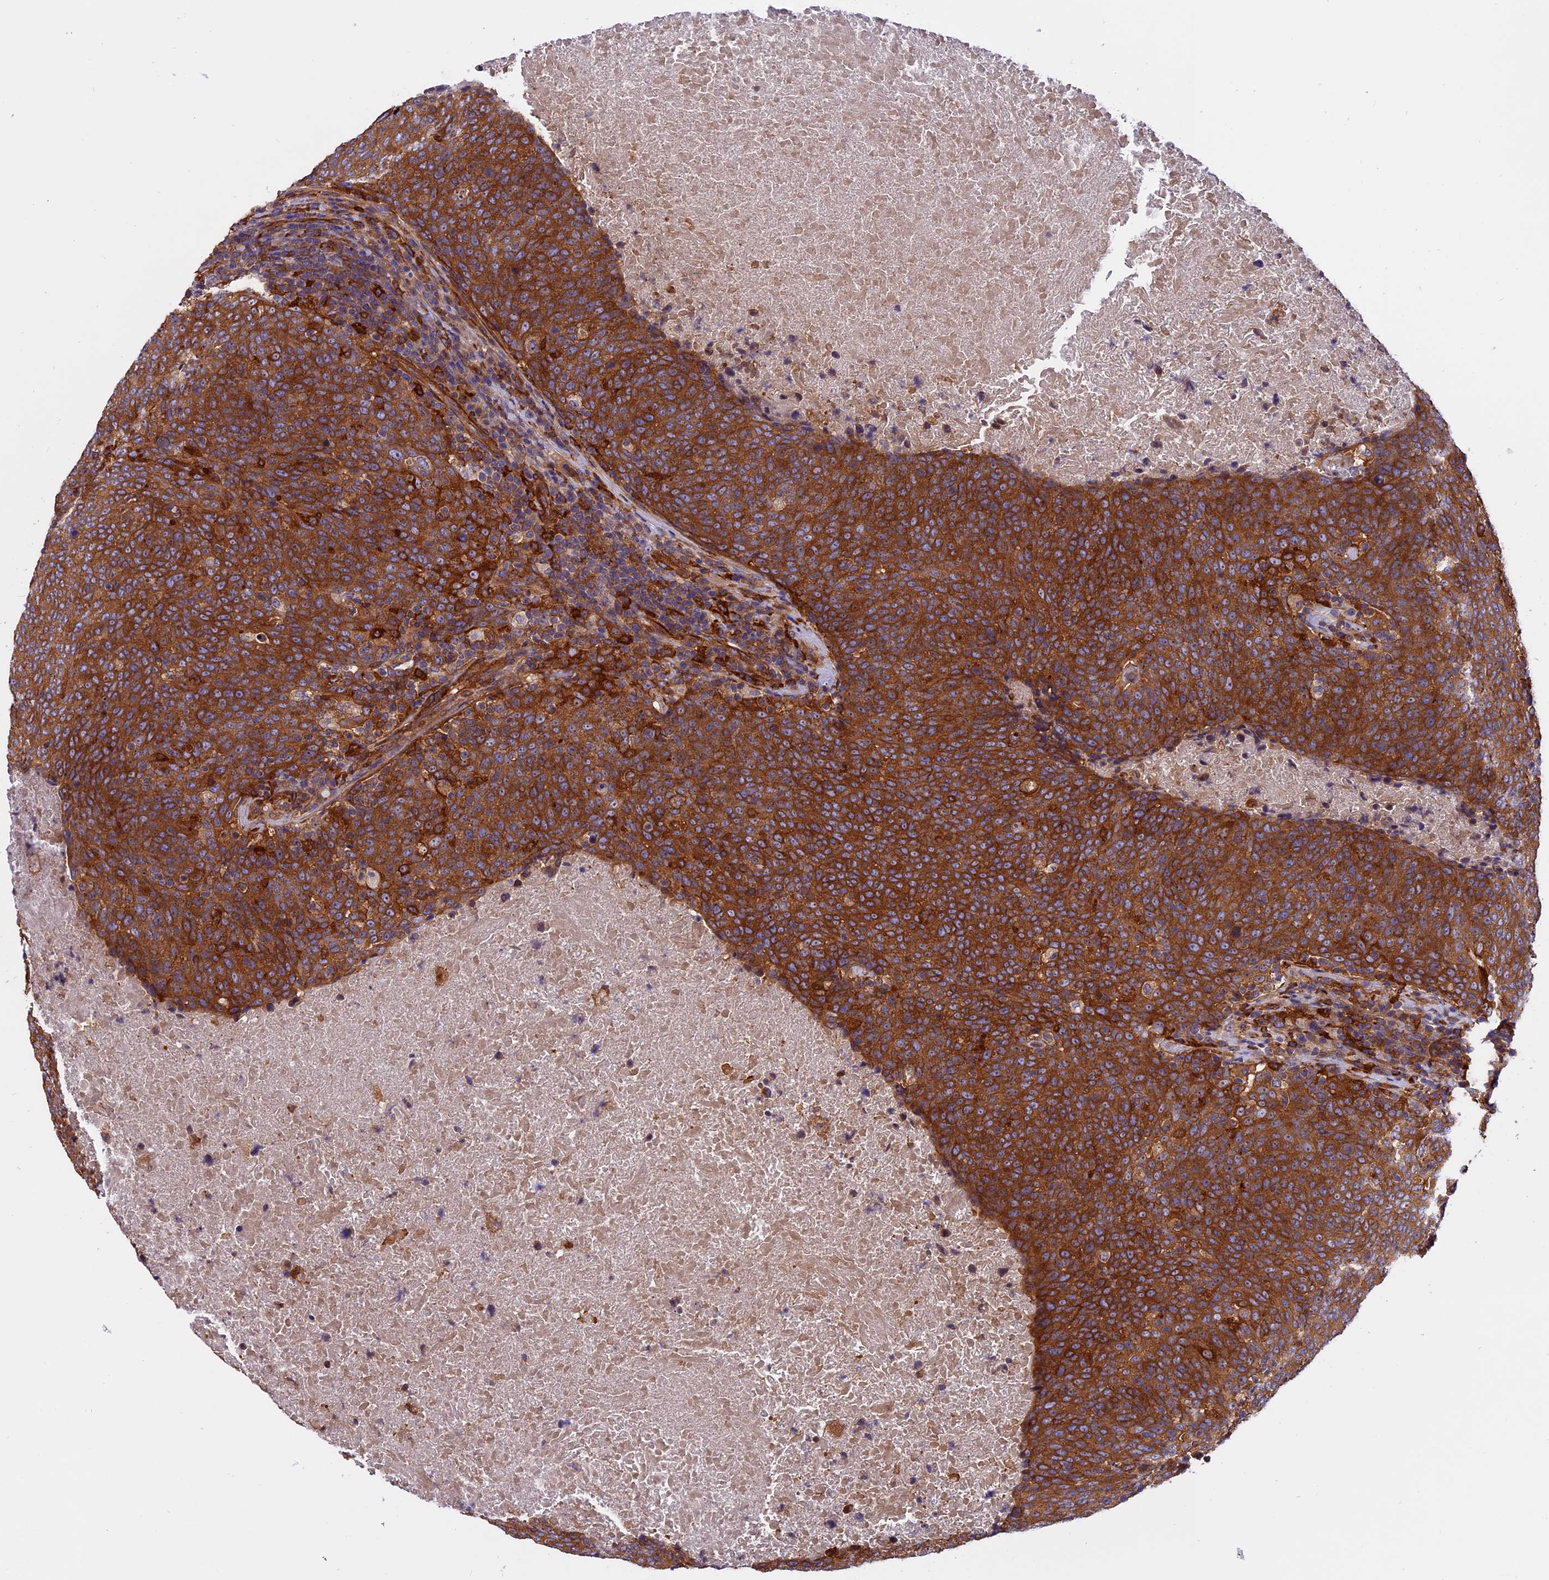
{"staining": {"intensity": "strong", "quantity": ">75%", "location": "cytoplasmic/membranous"}, "tissue": "head and neck cancer", "cell_type": "Tumor cells", "image_type": "cancer", "snomed": [{"axis": "morphology", "description": "Squamous cell carcinoma, NOS"}, {"axis": "morphology", "description": "Squamous cell carcinoma, metastatic, NOS"}, {"axis": "topography", "description": "Lymph node"}, {"axis": "topography", "description": "Head-Neck"}], "caption": "High-magnification brightfield microscopy of head and neck cancer (squamous cell carcinoma) stained with DAB (brown) and counterstained with hematoxylin (blue). tumor cells exhibit strong cytoplasmic/membranous positivity is identified in about>75% of cells.", "gene": "EHBP1L1", "patient": {"sex": "male", "age": 62}}